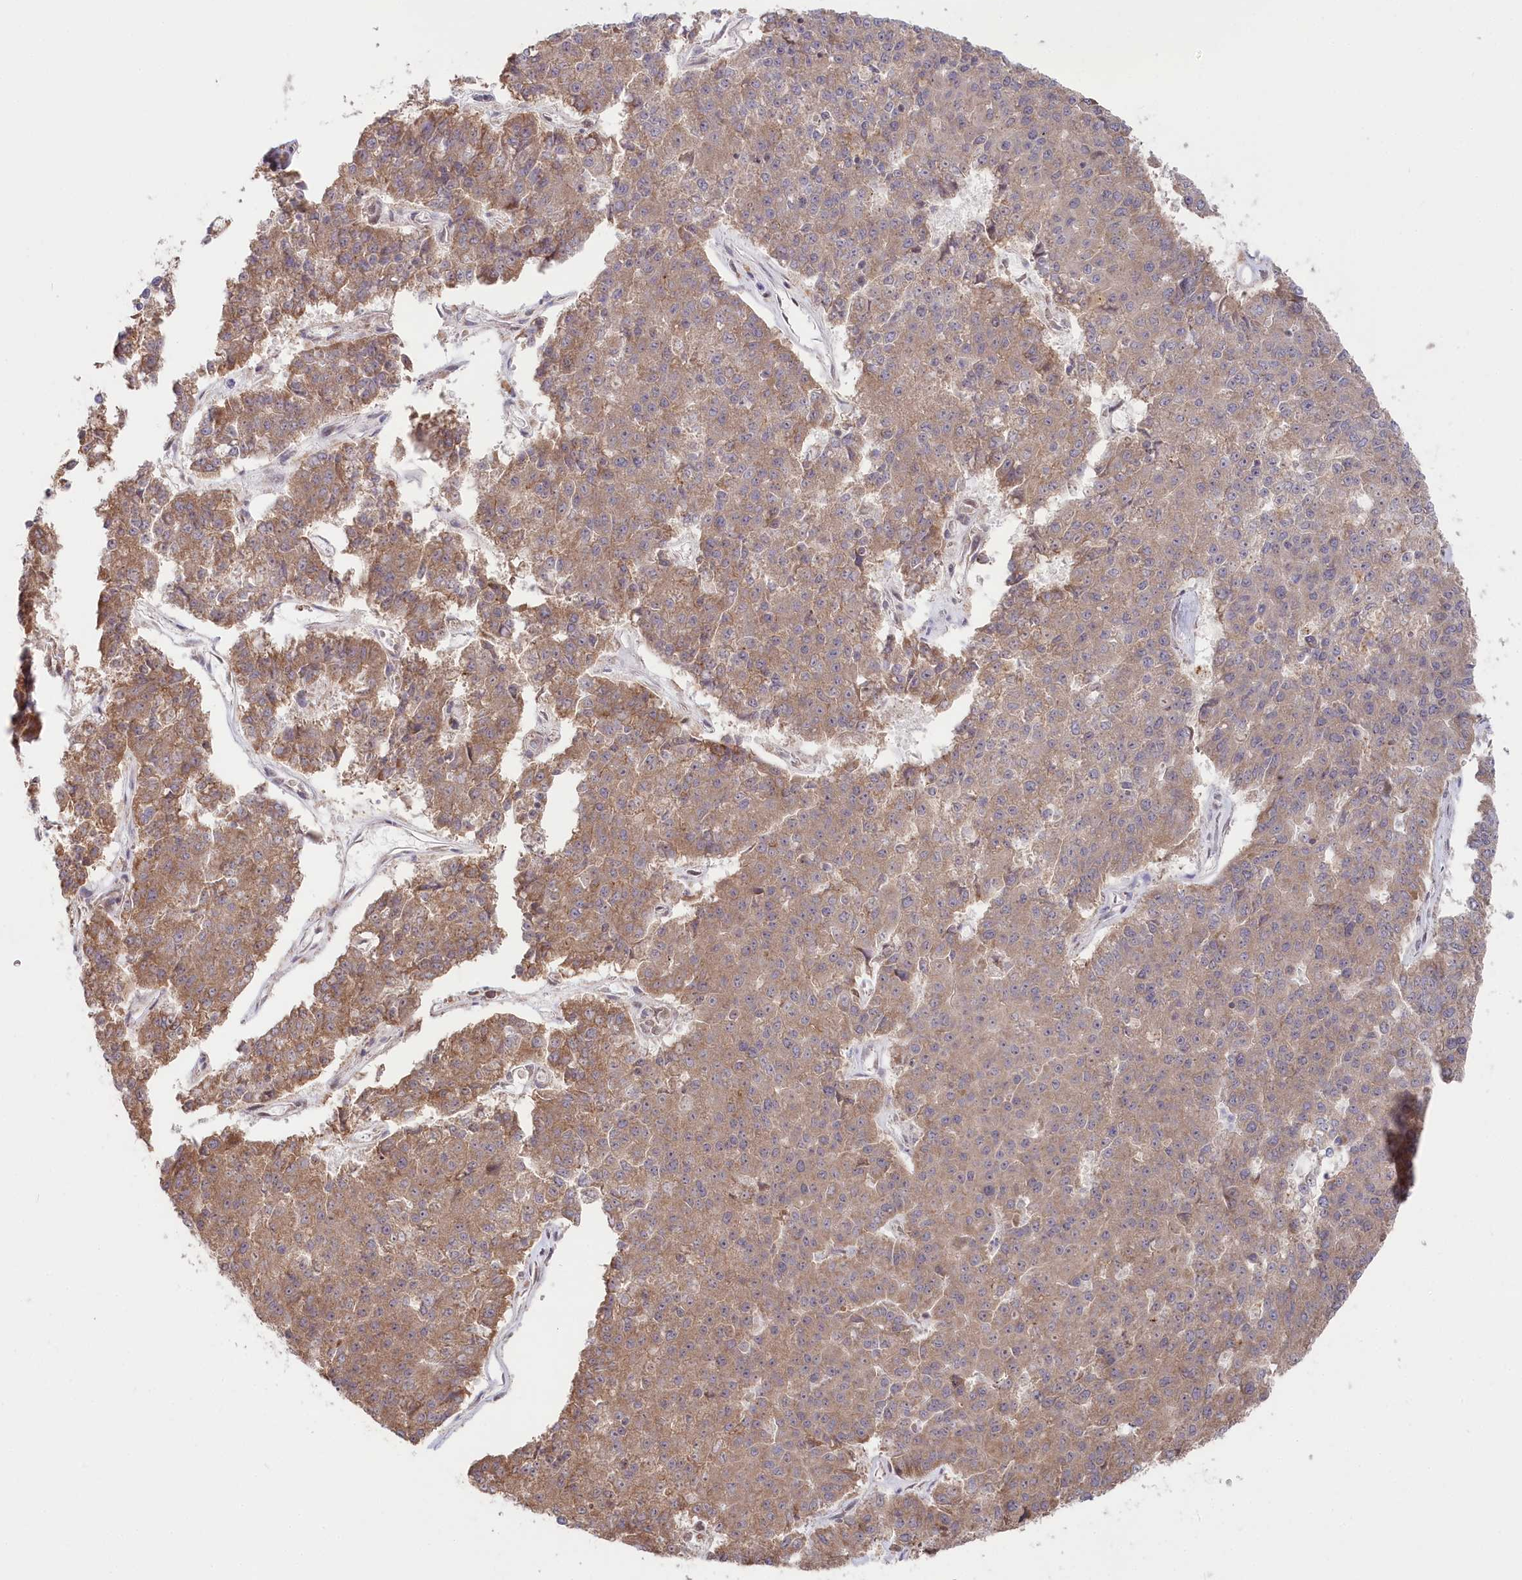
{"staining": {"intensity": "weak", "quantity": ">75%", "location": "cytoplasmic/membranous"}, "tissue": "pancreatic cancer", "cell_type": "Tumor cells", "image_type": "cancer", "snomed": [{"axis": "morphology", "description": "Adenocarcinoma, NOS"}, {"axis": "topography", "description": "Pancreas"}], "caption": "Immunohistochemical staining of human pancreatic cancer (adenocarcinoma) displays weak cytoplasmic/membranous protein positivity in approximately >75% of tumor cells.", "gene": "CGGBP1", "patient": {"sex": "male", "age": 50}}